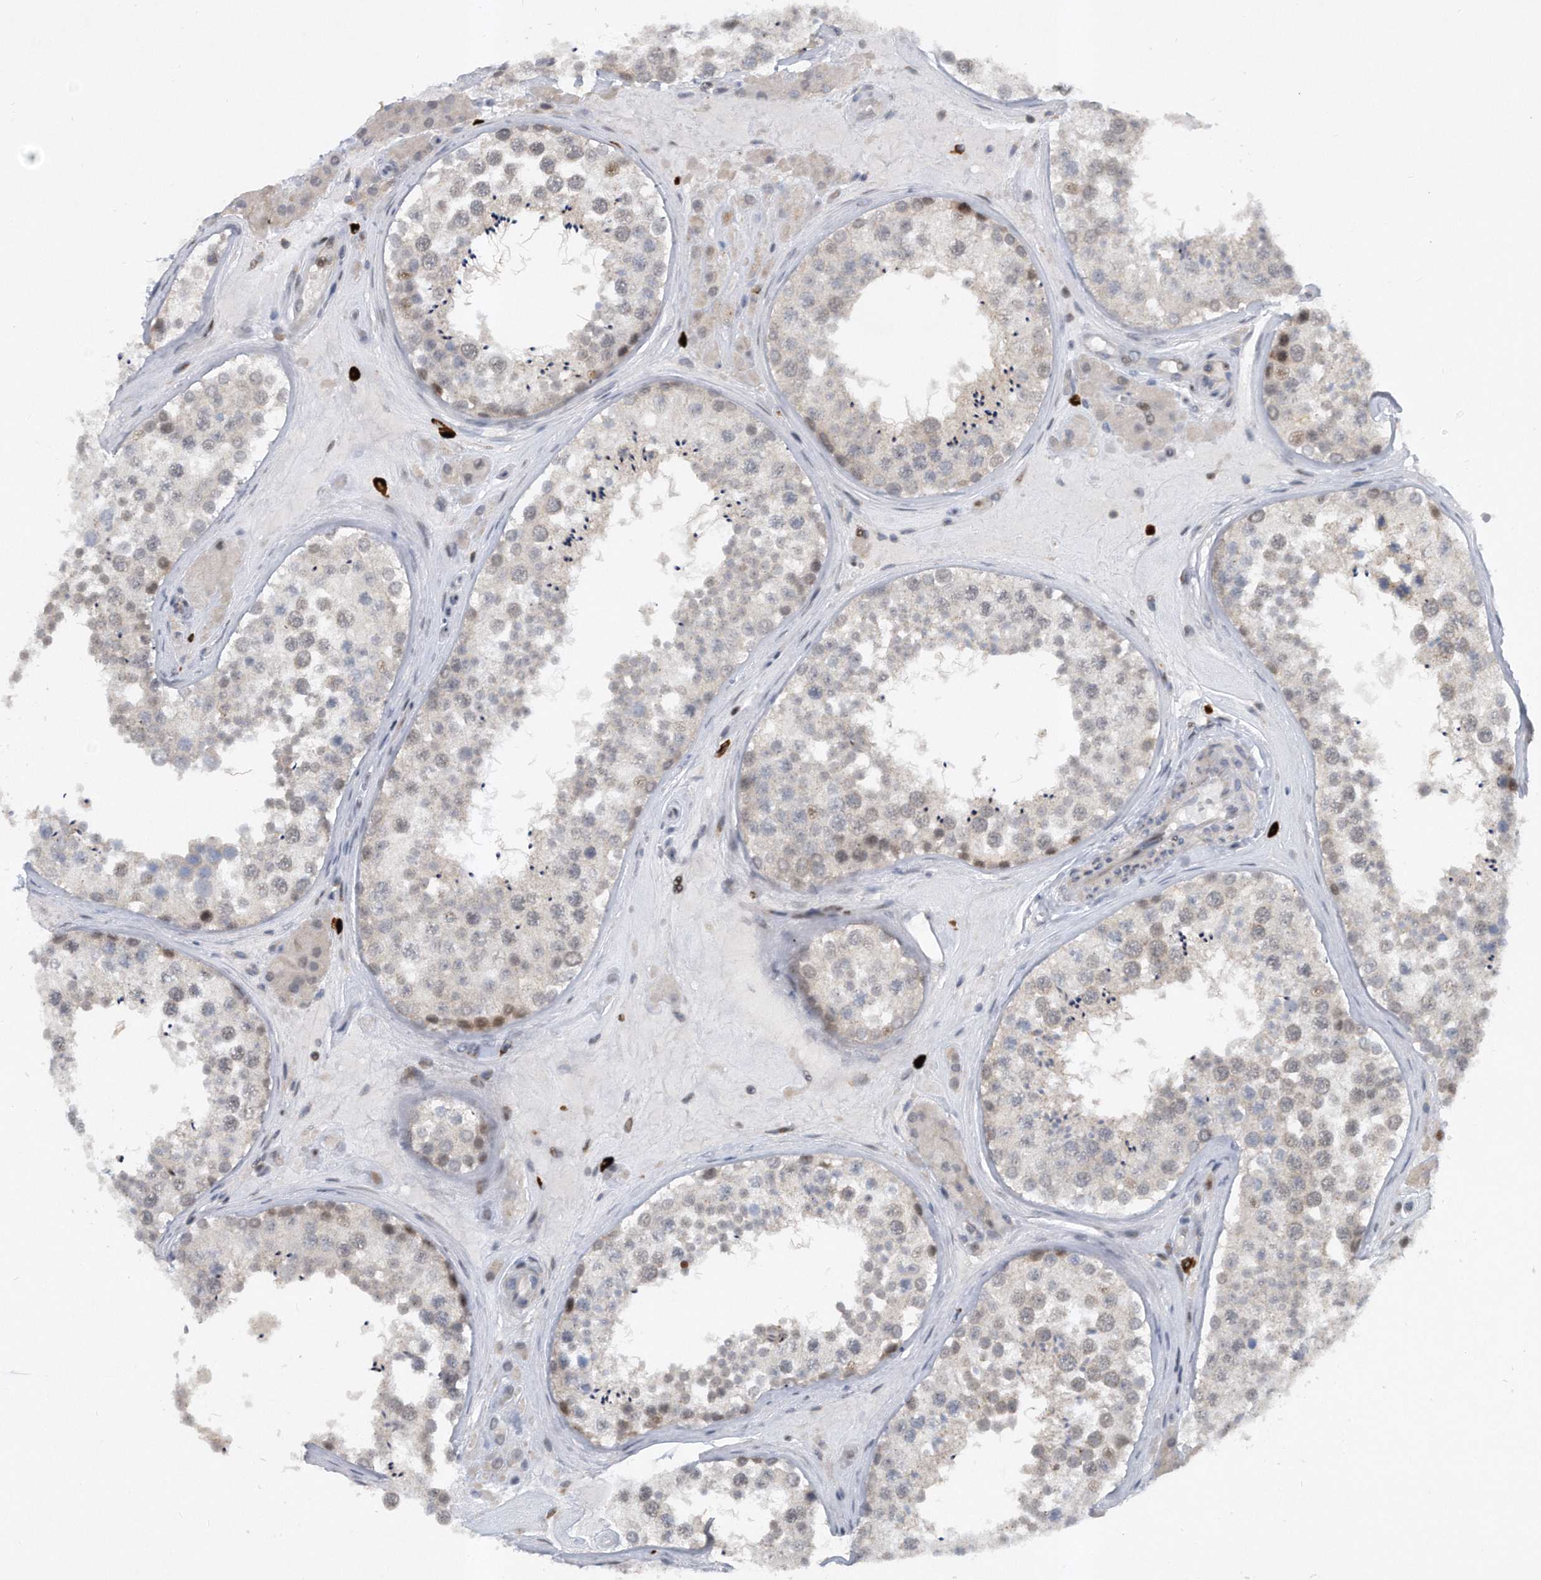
{"staining": {"intensity": "moderate", "quantity": "<25%", "location": "nuclear"}, "tissue": "testis", "cell_type": "Cells in seminiferous ducts", "image_type": "normal", "snomed": [{"axis": "morphology", "description": "Normal tissue, NOS"}, {"axis": "topography", "description": "Testis"}], "caption": "Protein analysis of benign testis exhibits moderate nuclear positivity in approximately <25% of cells in seminiferous ducts. (Brightfield microscopy of DAB IHC at high magnification).", "gene": "PGBD2", "patient": {"sex": "male", "age": 46}}